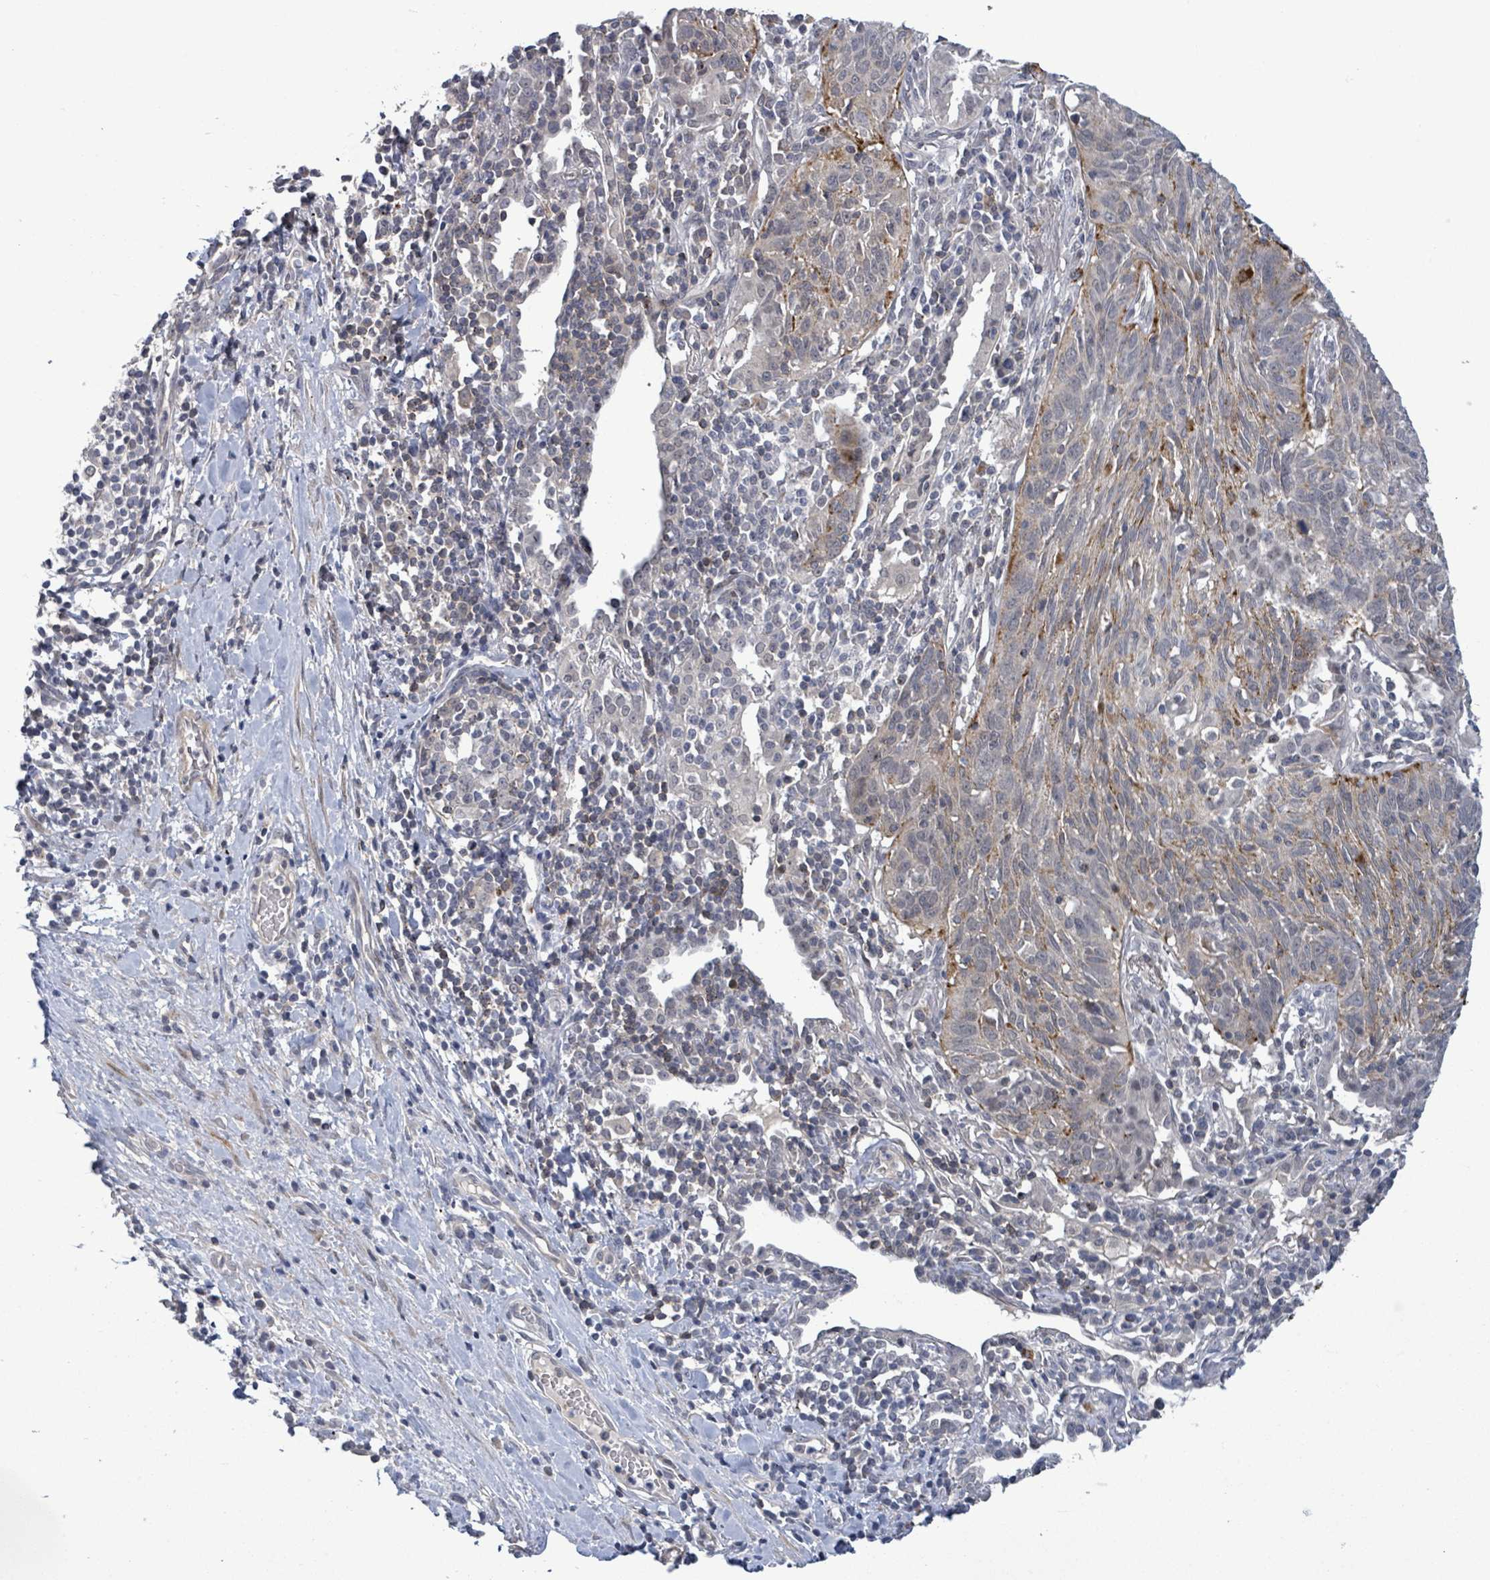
{"staining": {"intensity": "negative", "quantity": "none", "location": "none"}, "tissue": "lung cancer", "cell_type": "Tumor cells", "image_type": "cancer", "snomed": [{"axis": "morphology", "description": "Squamous cell carcinoma, NOS"}, {"axis": "topography", "description": "Lung"}], "caption": "High power microscopy photomicrograph of an immunohistochemistry (IHC) histopathology image of lung cancer (squamous cell carcinoma), revealing no significant expression in tumor cells. (Brightfield microscopy of DAB (3,3'-diaminobenzidine) IHC at high magnification).", "gene": "AMMECR1", "patient": {"sex": "female", "age": 66}}